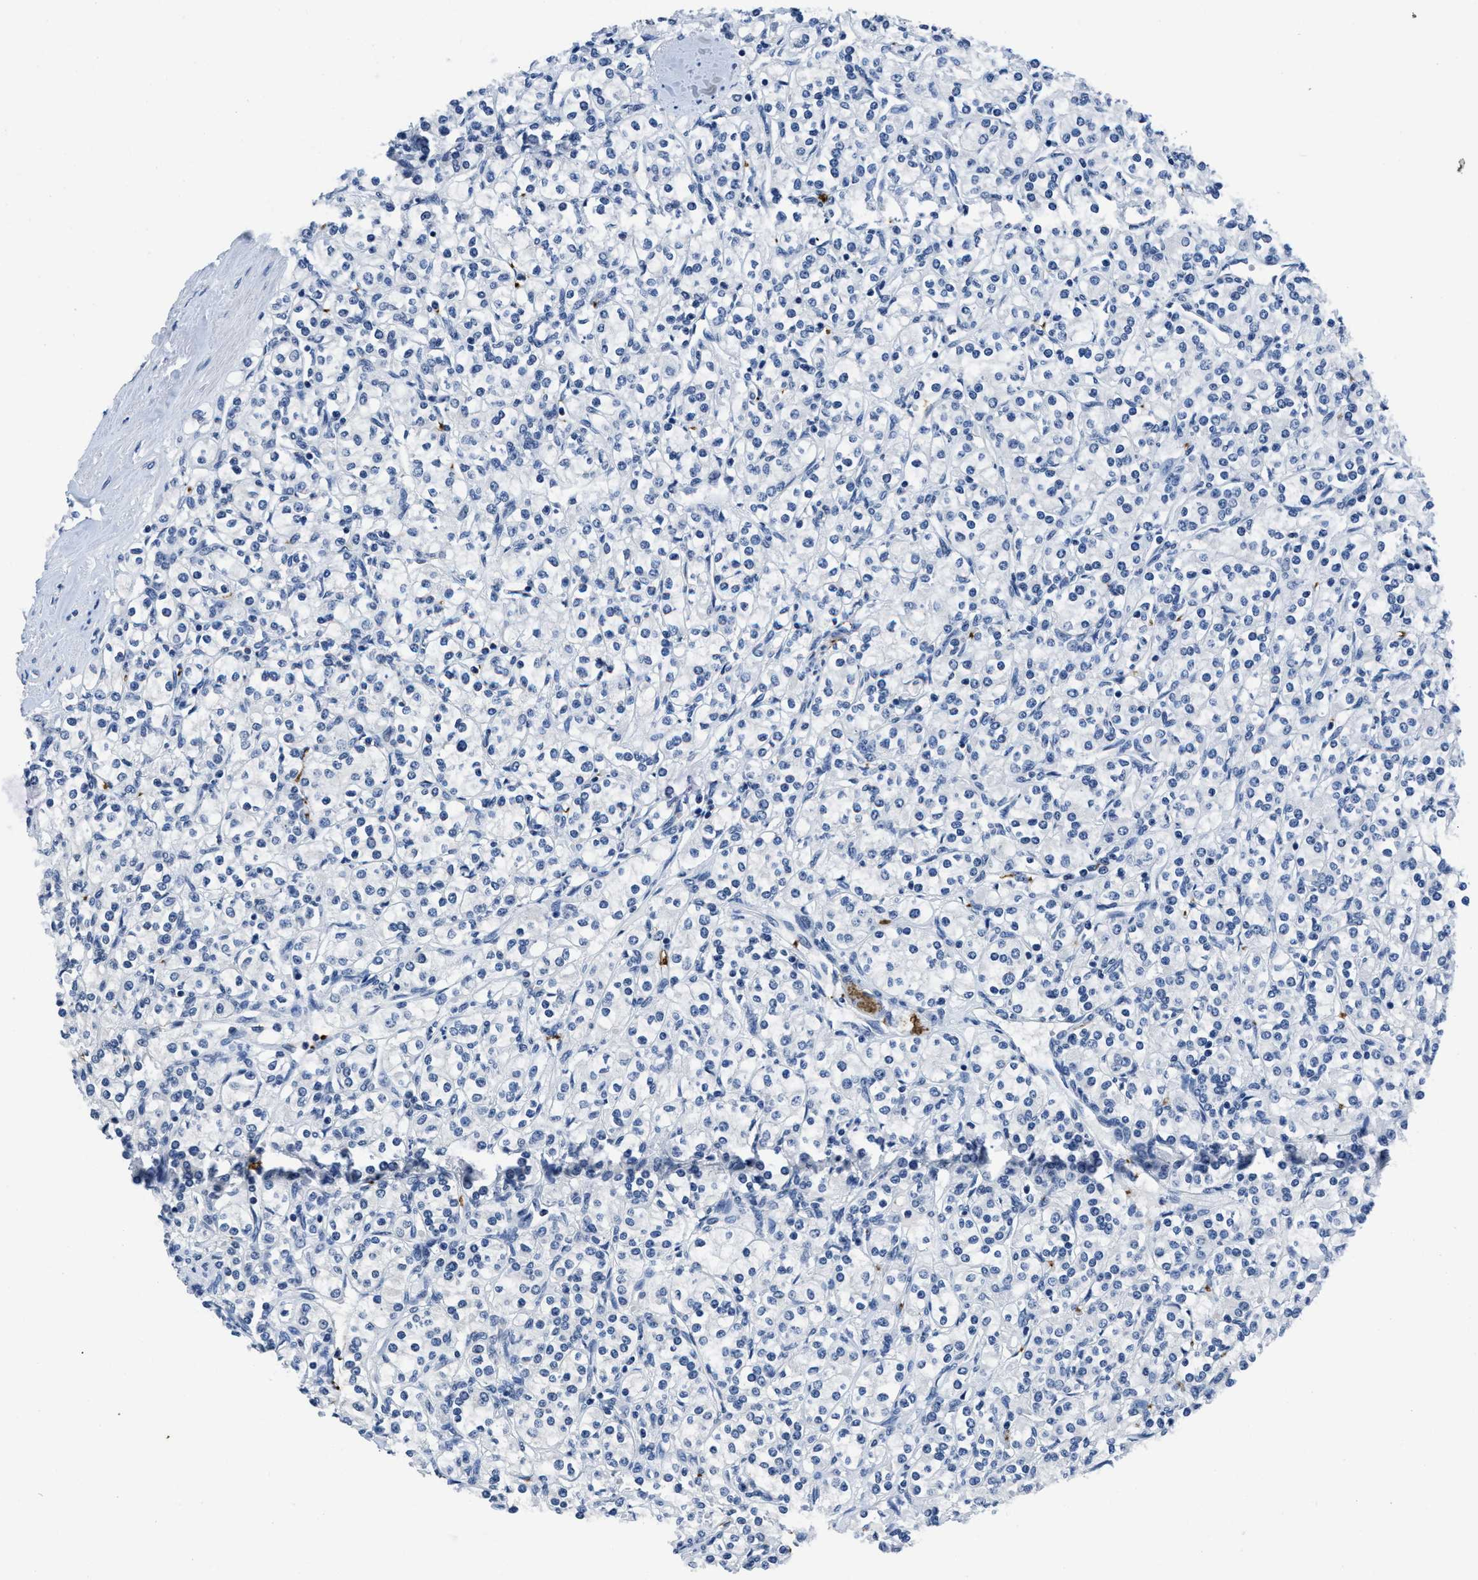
{"staining": {"intensity": "negative", "quantity": "none", "location": "none"}, "tissue": "renal cancer", "cell_type": "Tumor cells", "image_type": "cancer", "snomed": [{"axis": "morphology", "description": "Adenocarcinoma, NOS"}, {"axis": "topography", "description": "Kidney"}], "caption": "Immunohistochemical staining of adenocarcinoma (renal) reveals no significant expression in tumor cells. (DAB (3,3'-diaminobenzidine) immunohistochemistry with hematoxylin counter stain).", "gene": "ITGA2B", "patient": {"sex": "male", "age": 77}}